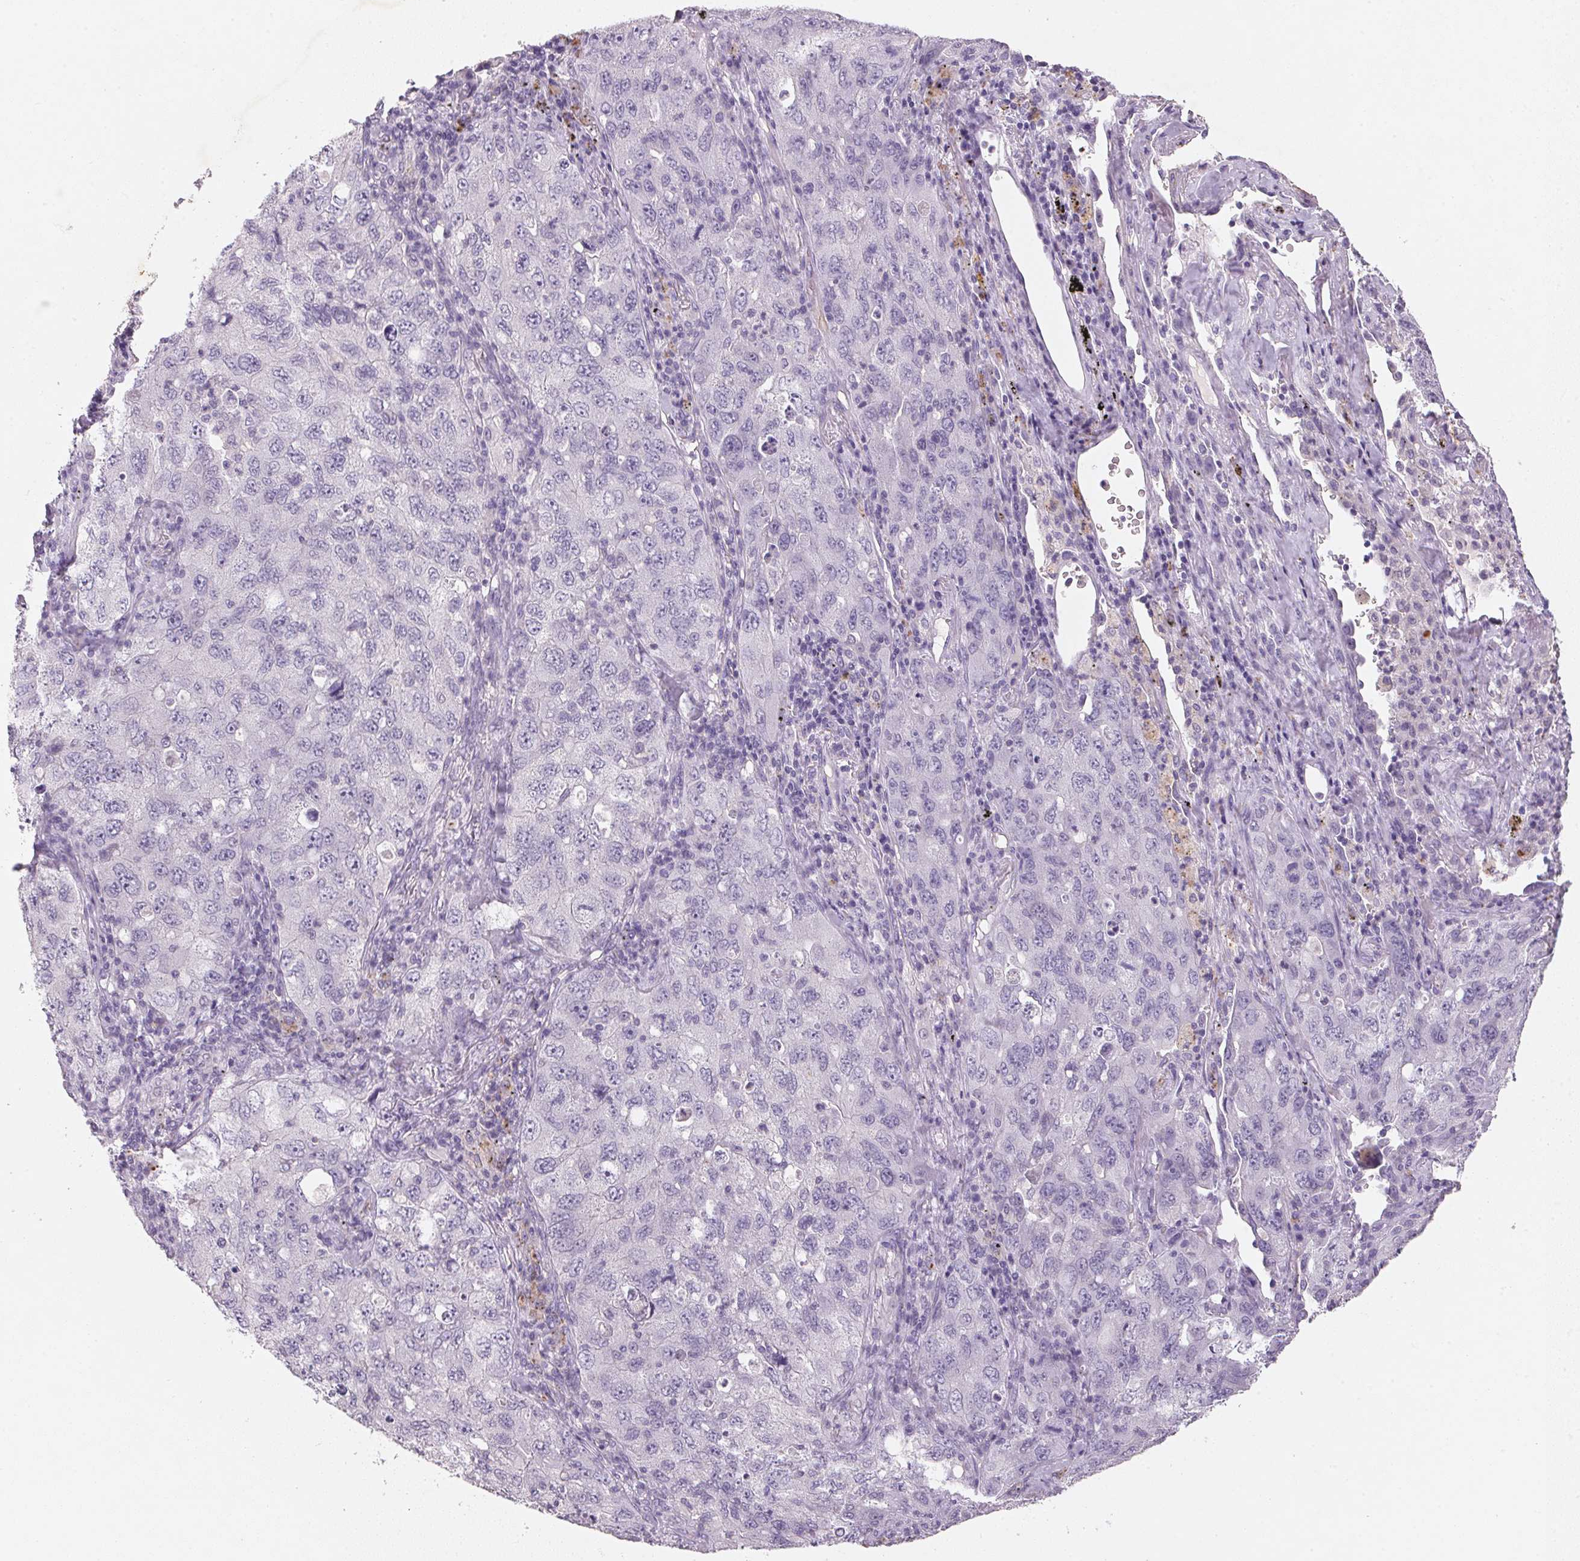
{"staining": {"intensity": "negative", "quantity": "none", "location": "none"}, "tissue": "lung cancer", "cell_type": "Tumor cells", "image_type": "cancer", "snomed": [{"axis": "morphology", "description": "Adenocarcinoma, NOS"}, {"axis": "topography", "description": "Lung"}], "caption": "Immunohistochemistry photomicrograph of human lung cancer stained for a protein (brown), which exhibits no staining in tumor cells.", "gene": "CXCL5", "patient": {"sex": "female", "age": 57}}